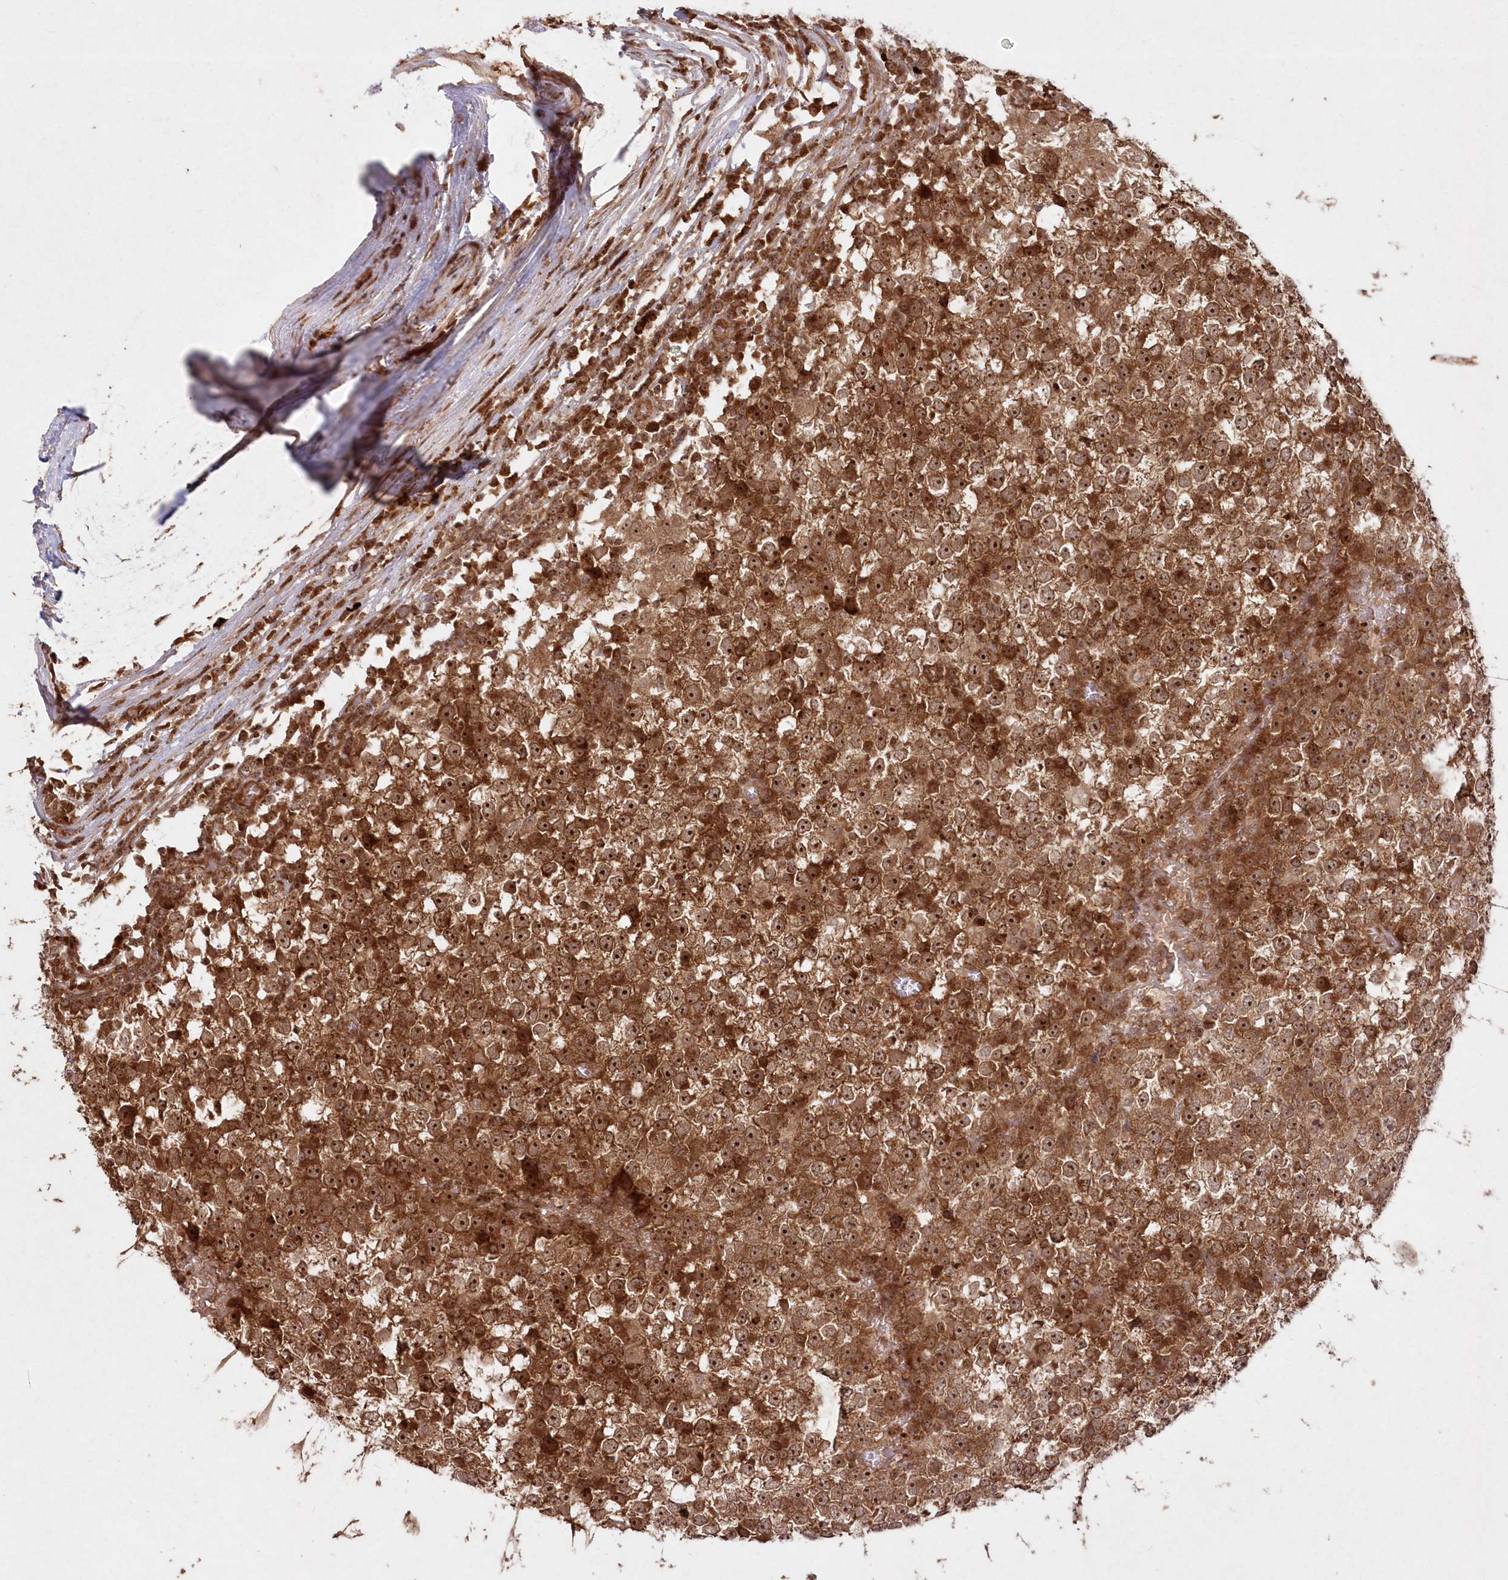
{"staining": {"intensity": "moderate", "quantity": ">75%", "location": "cytoplasmic/membranous,nuclear"}, "tissue": "testis cancer", "cell_type": "Tumor cells", "image_type": "cancer", "snomed": [{"axis": "morphology", "description": "Seminoma, NOS"}, {"axis": "topography", "description": "Testis"}], "caption": "Immunohistochemical staining of human seminoma (testis) shows medium levels of moderate cytoplasmic/membranous and nuclear positivity in approximately >75% of tumor cells.", "gene": "SERINC1", "patient": {"sex": "male", "age": 65}}